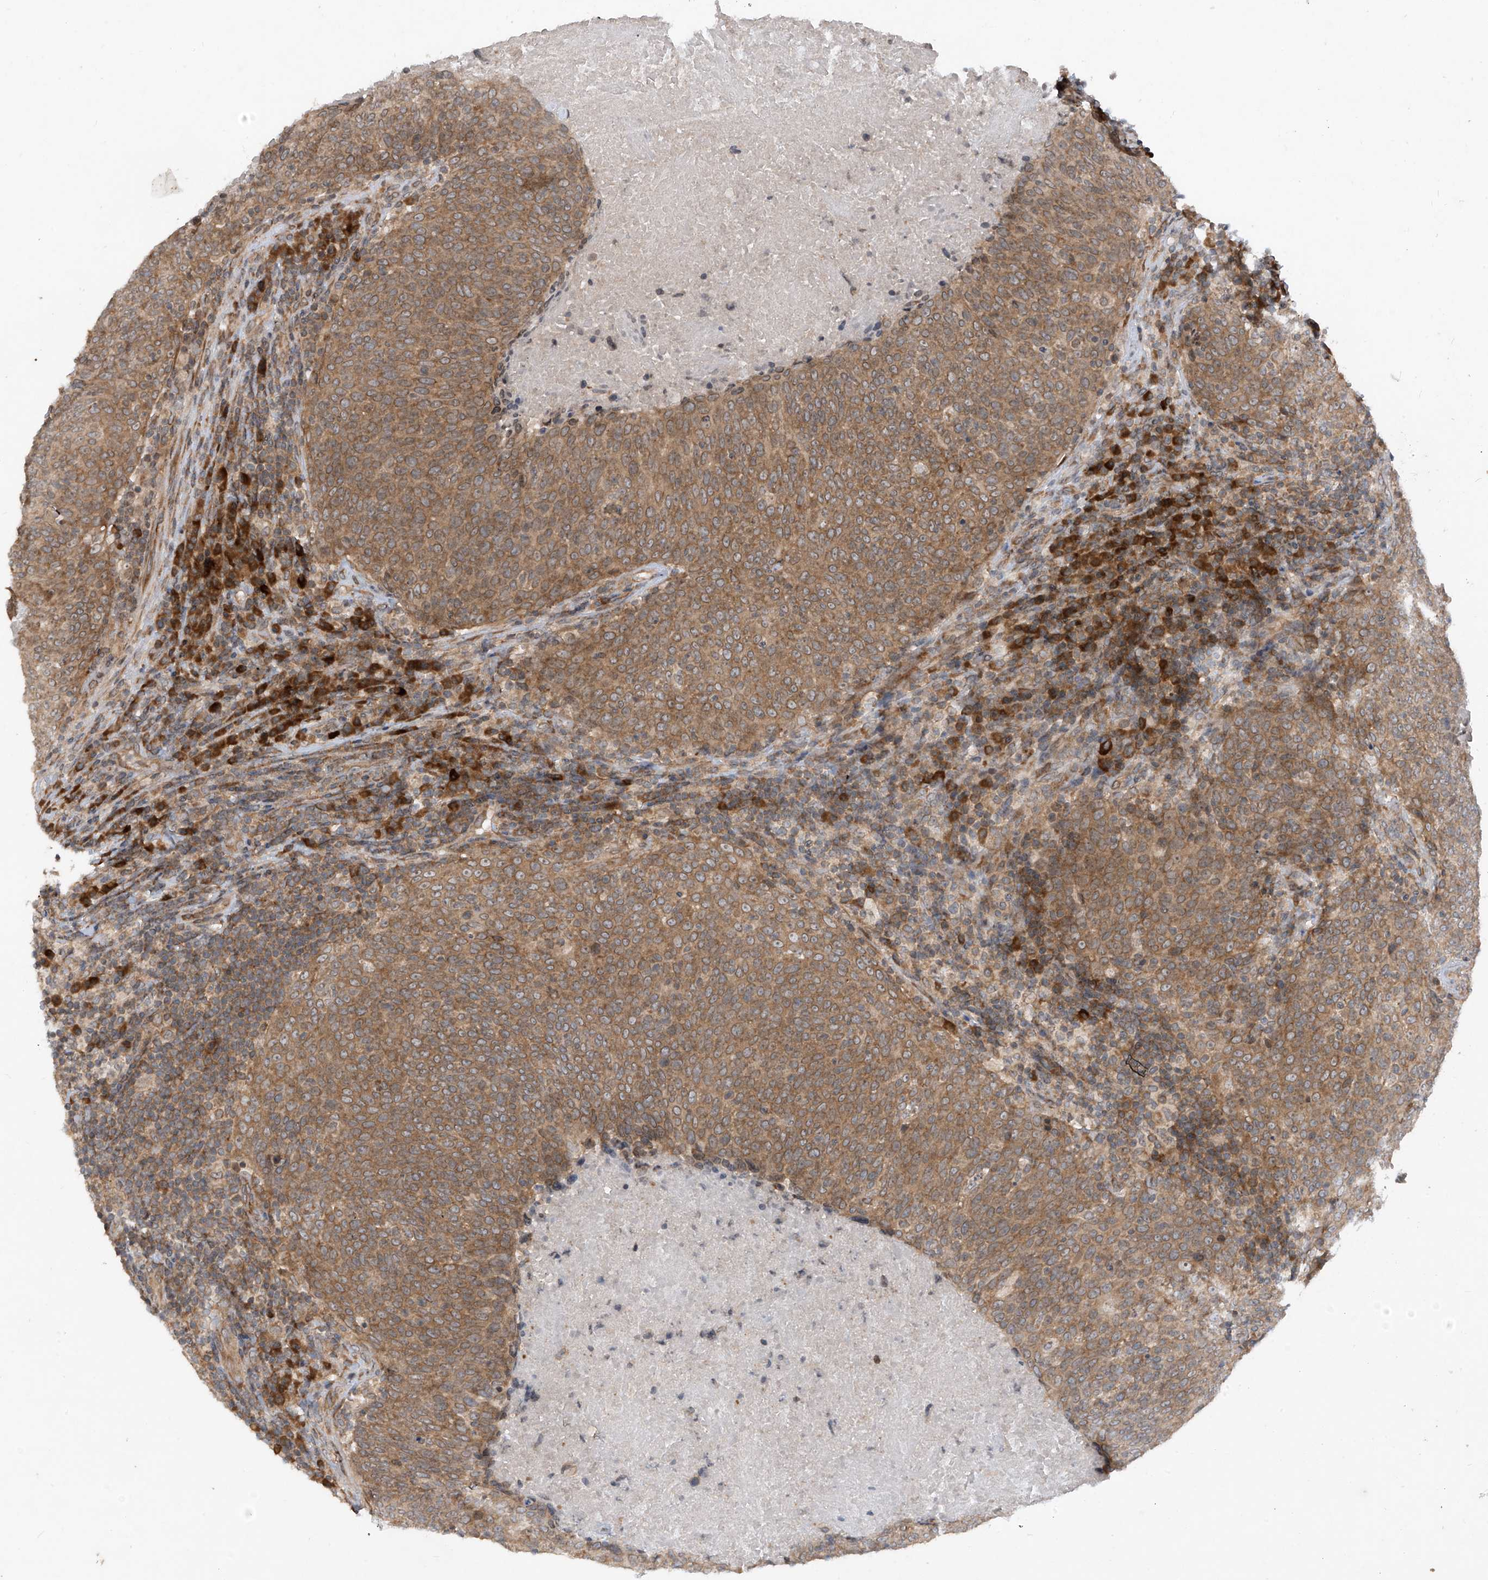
{"staining": {"intensity": "moderate", "quantity": ">75%", "location": "cytoplasmic/membranous"}, "tissue": "head and neck cancer", "cell_type": "Tumor cells", "image_type": "cancer", "snomed": [{"axis": "morphology", "description": "Squamous cell carcinoma, NOS"}, {"axis": "morphology", "description": "Squamous cell carcinoma, metastatic, NOS"}, {"axis": "topography", "description": "Lymph node"}, {"axis": "topography", "description": "Head-Neck"}], "caption": "Protein analysis of head and neck cancer tissue reveals moderate cytoplasmic/membranous positivity in about >75% of tumor cells.", "gene": "RPL34", "patient": {"sex": "male", "age": 62}}